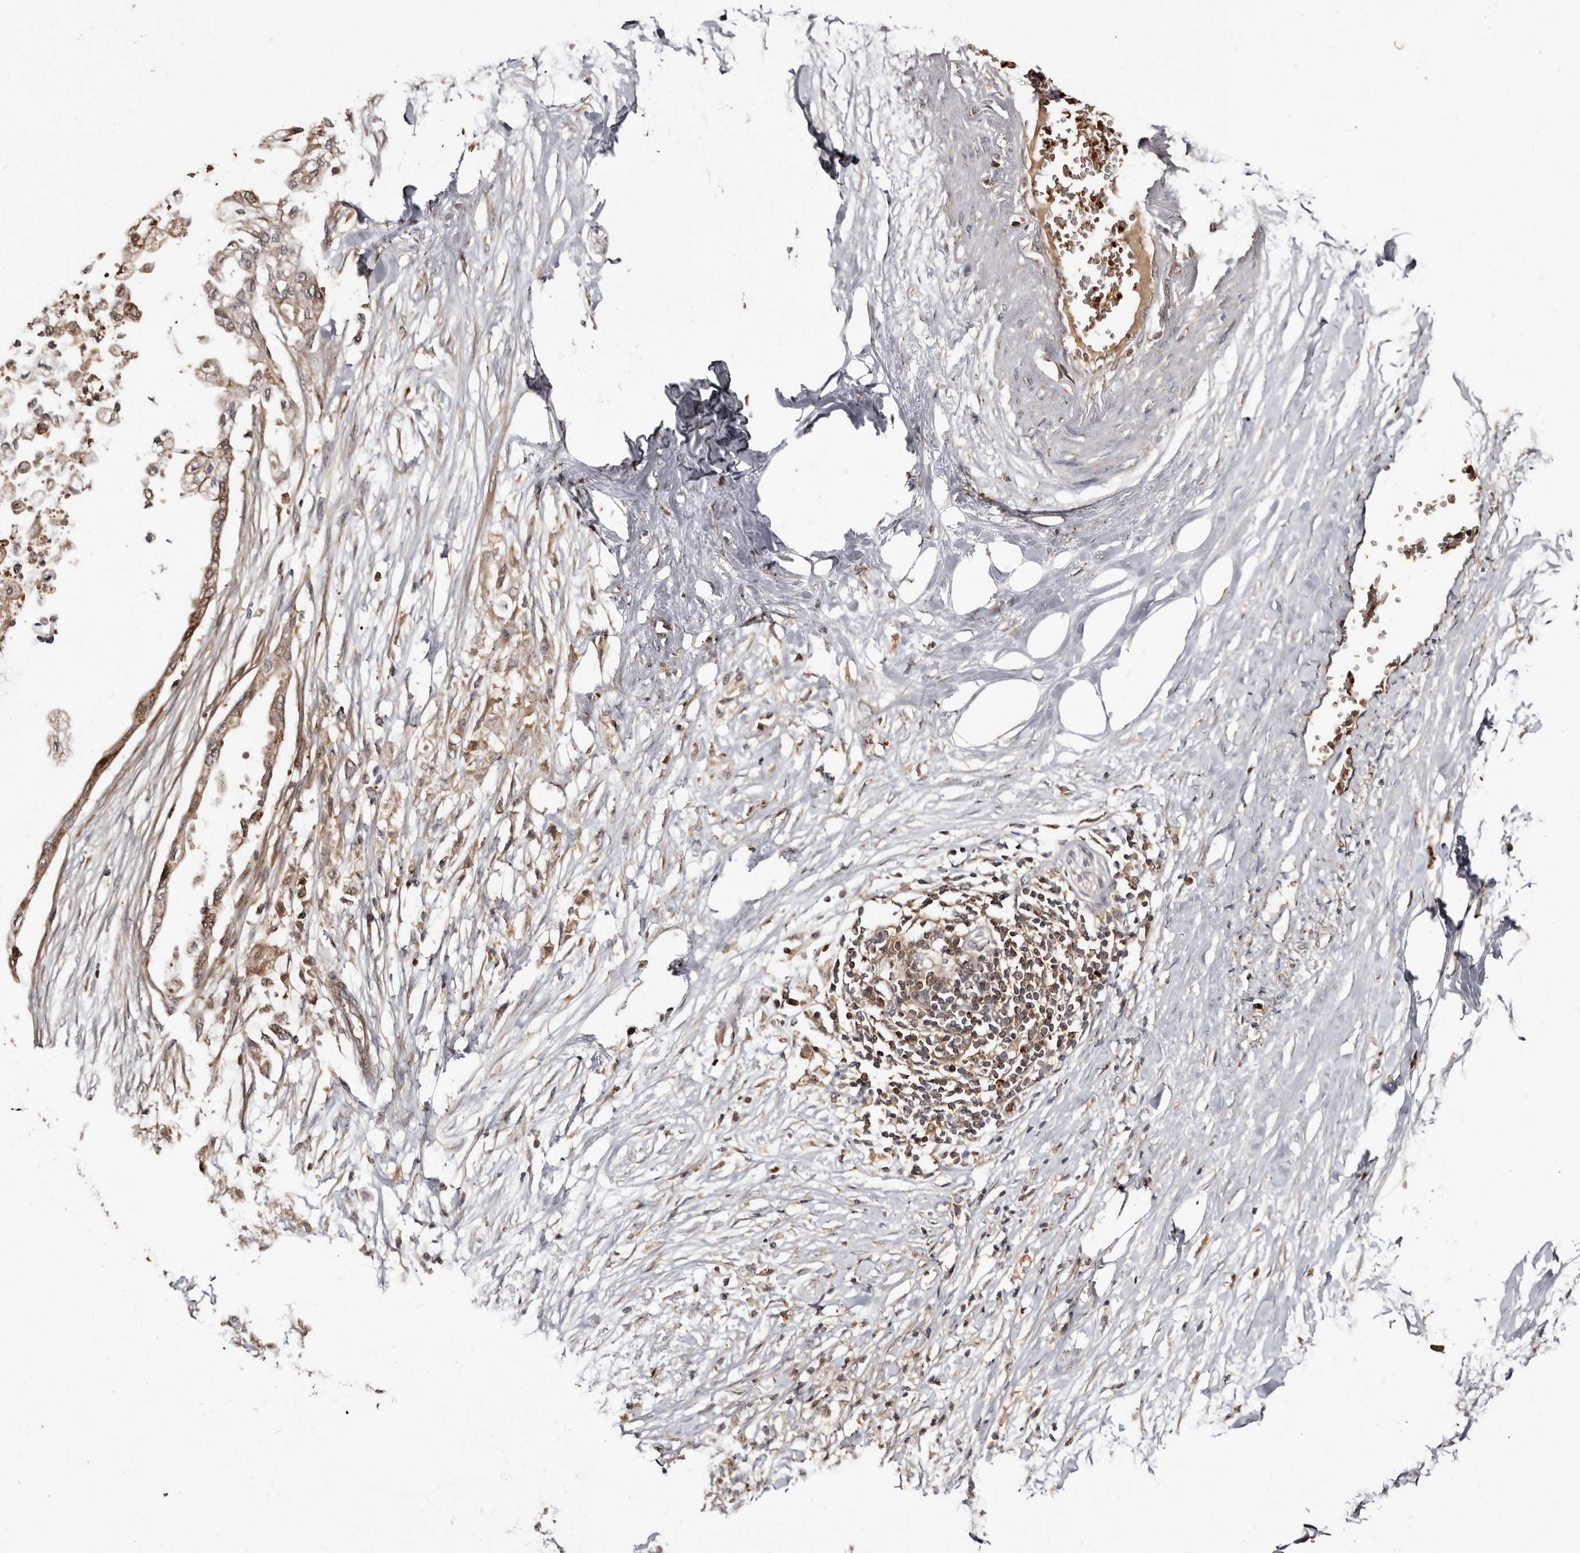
{"staining": {"intensity": "moderate", "quantity": ">75%", "location": "cytoplasmic/membranous"}, "tissue": "pancreatic cancer", "cell_type": "Tumor cells", "image_type": "cancer", "snomed": [{"axis": "morphology", "description": "Normal tissue, NOS"}, {"axis": "morphology", "description": "Adenocarcinoma, NOS"}, {"axis": "topography", "description": "Pancreas"}, {"axis": "topography", "description": "Duodenum"}], "caption": "Protein positivity by IHC displays moderate cytoplasmic/membranous staining in approximately >75% of tumor cells in pancreatic adenocarcinoma.", "gene": "BAX", "patient": {"sex": "female", "age": 60}}